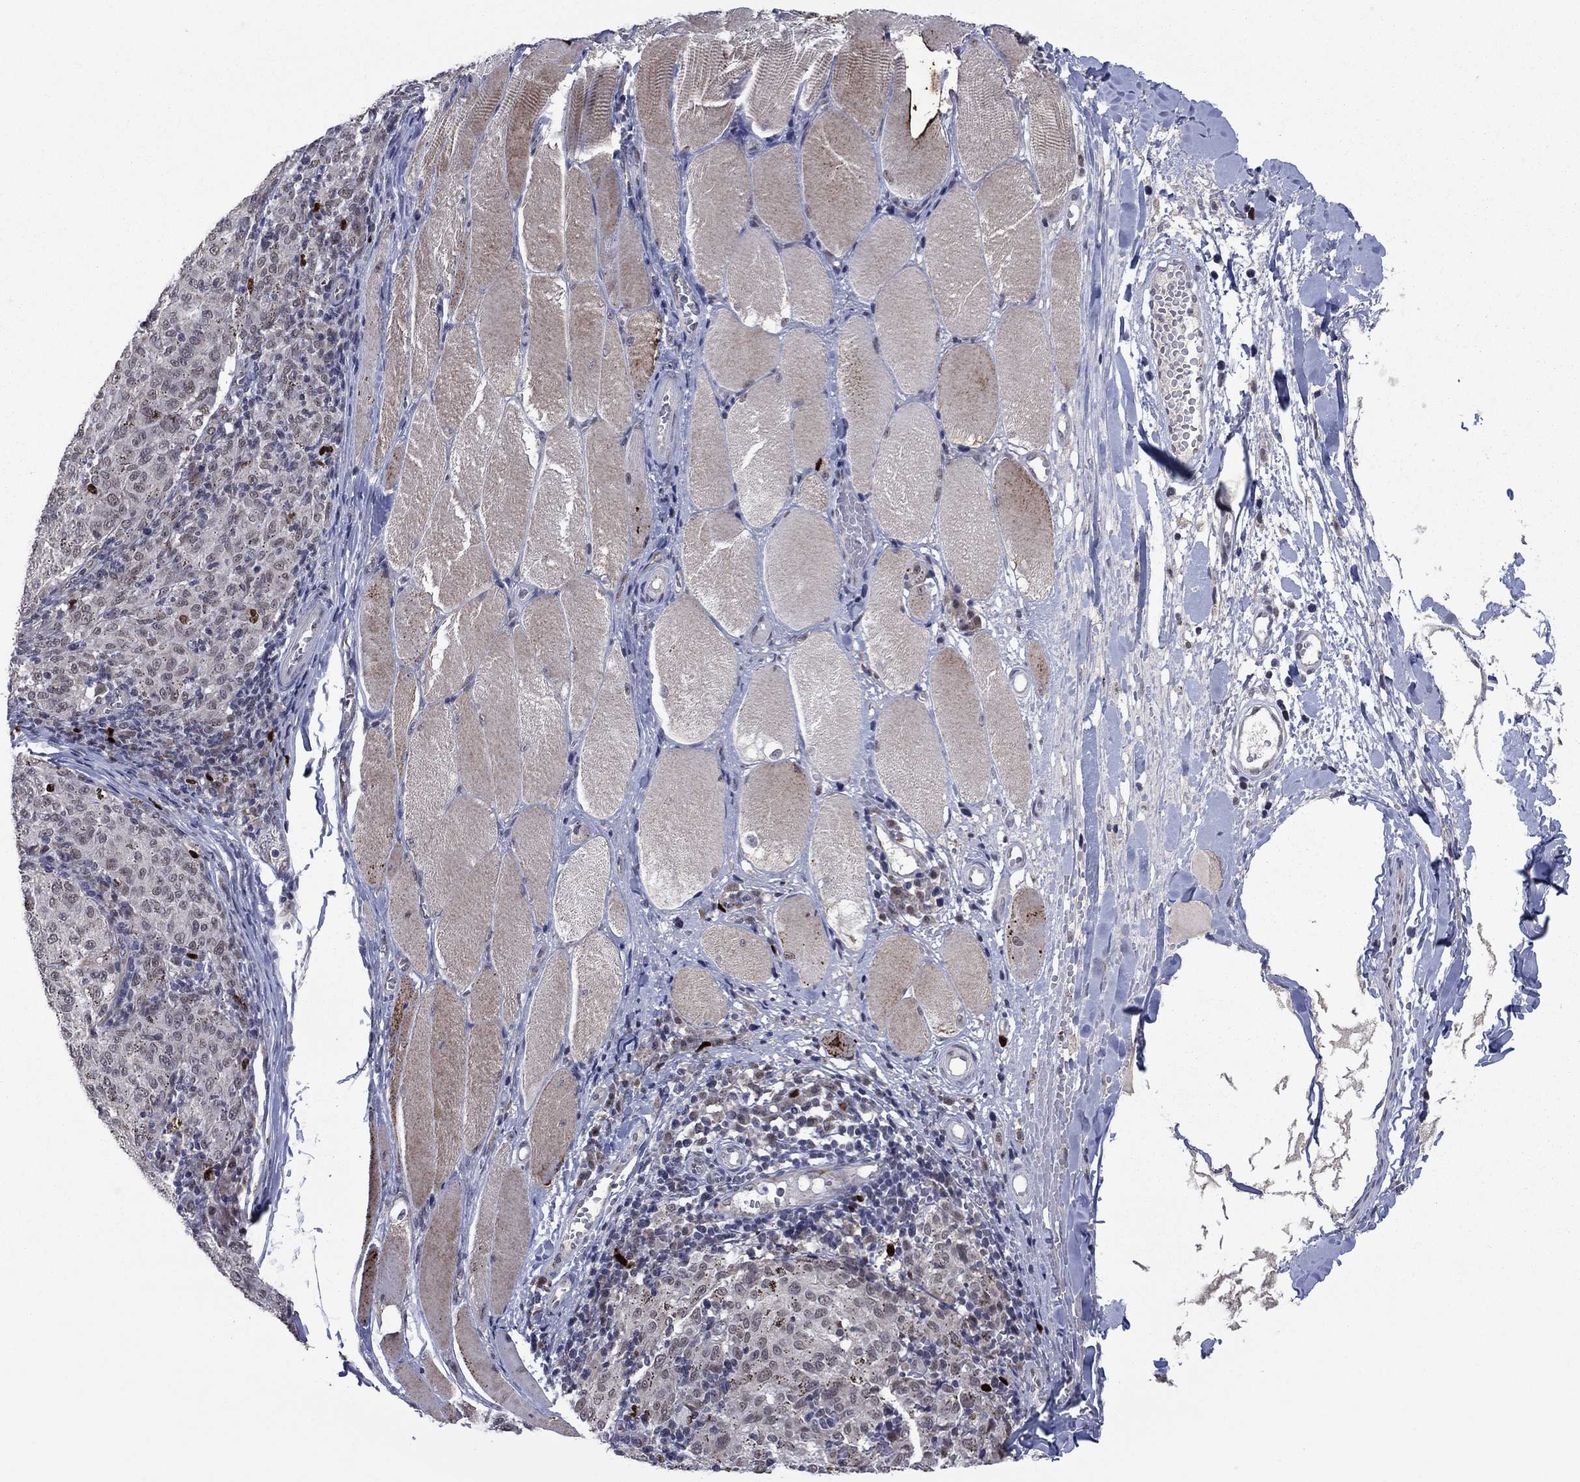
{"staining": {"intensity": "strong", "quantity": "<25%", "location": "nuclear"}, "tissue": "melanoma", "cell_type": "Tumor cells", "image_type": "cancer", "snomed": [{"axis": "morphology", "description": "Malignant melanoma, NOS"}, {"axis": "topography", "description": "Skin"}], "caption": "Tumor cells exhibit strong nuclear positivity in approximately <25% of cells in melanoma.", "gene": "CDCA5", "patient": {"sex": "female", "age": 72}}